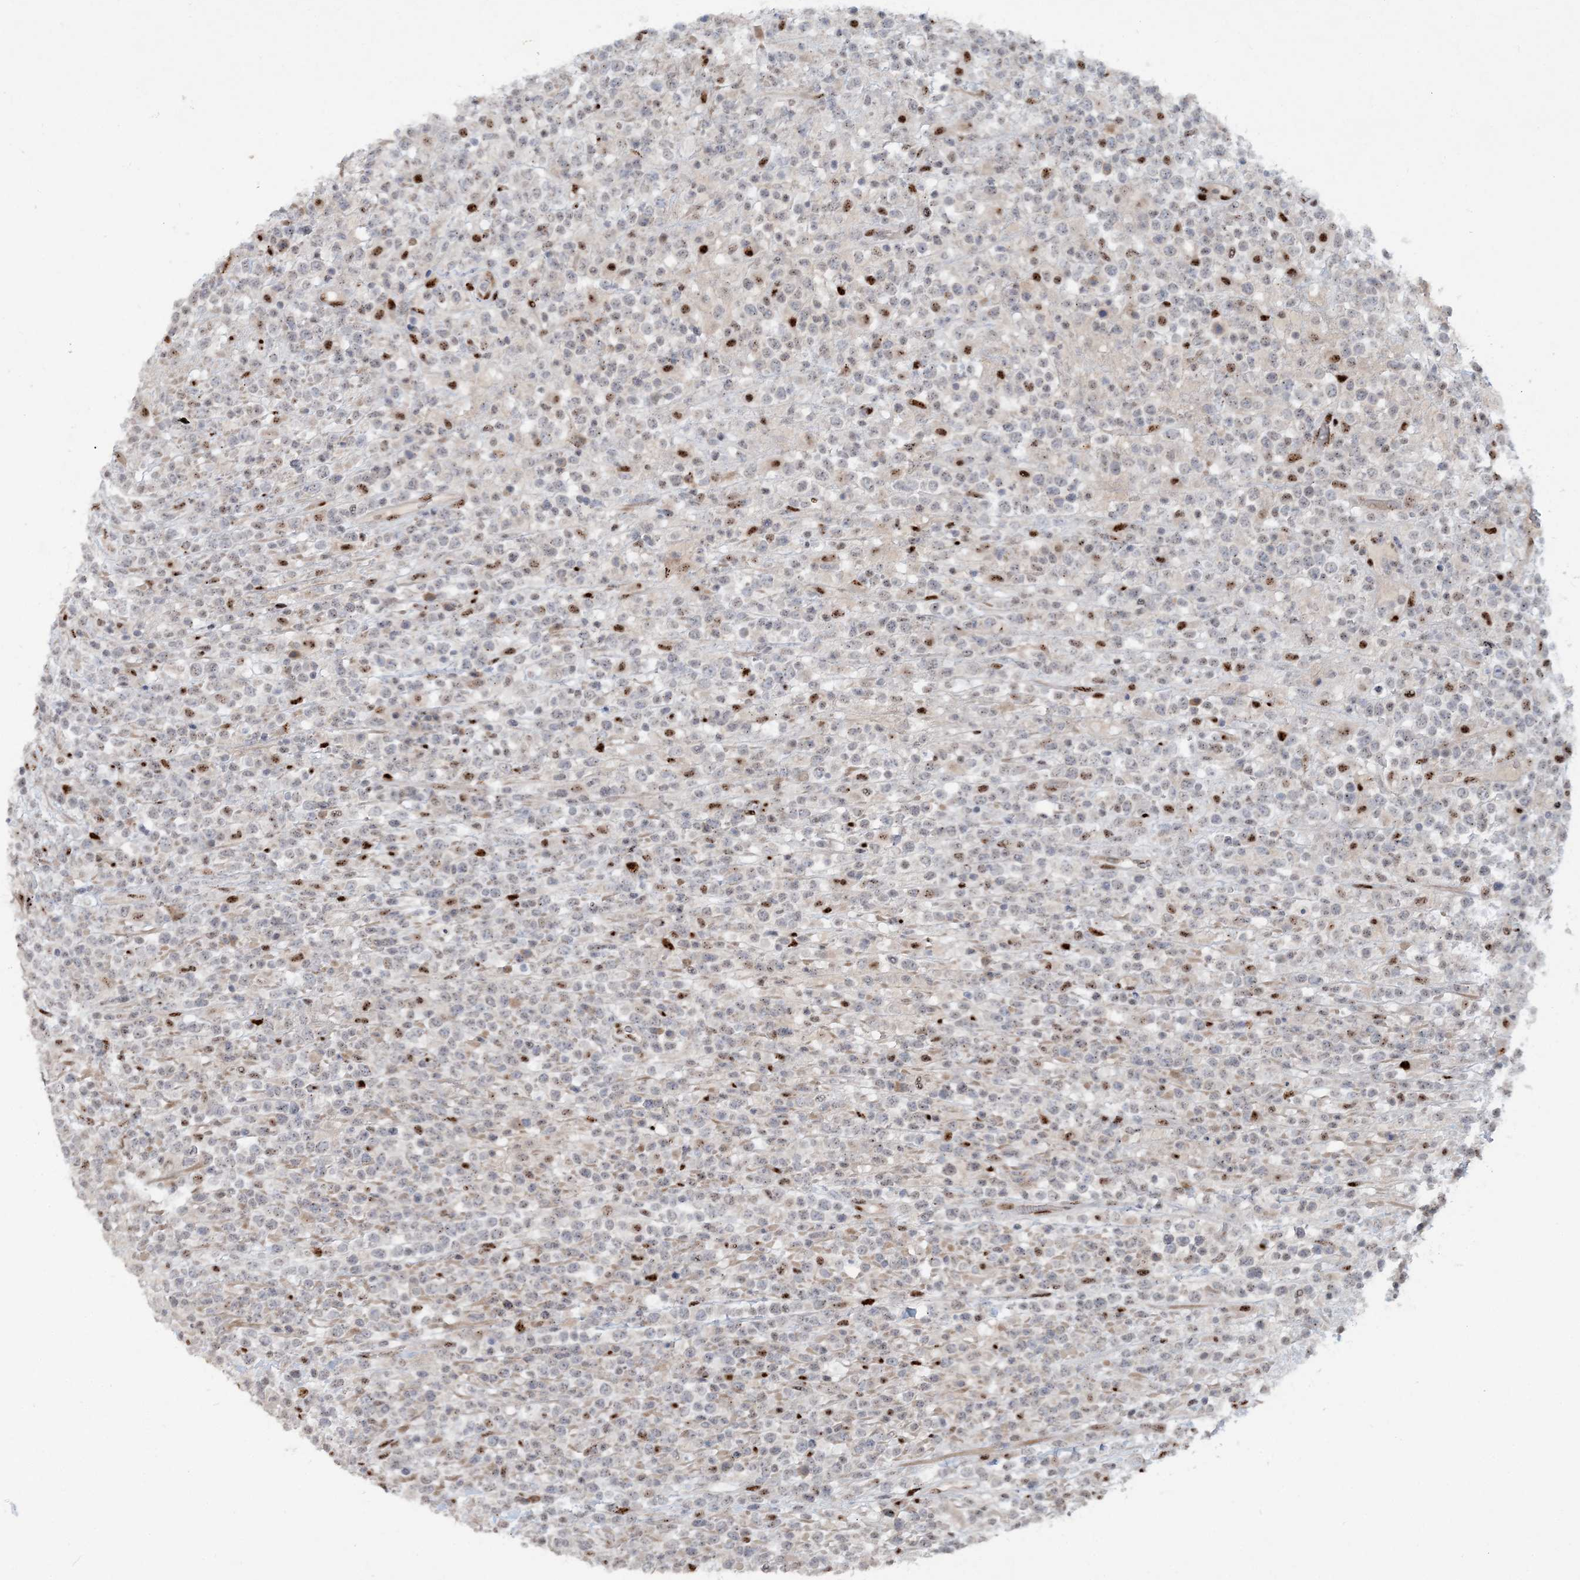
{"staining": {"intensity": "negative", "quantity": "none", "location": "none"}, "tissue": "lymphoma", "cell_type": "Tumor cells", "image_type": "cancer", "snomed": [{"axis": "morphology", "description": "Malignant lymphoma, non-Hodgkin's type, High grade"}, {"axis": "topography", "description": "Colon"}], "caption": "This is an immunohistochemistry (IHC) micrograph of malignant lymphoma, non-Hodgkin's type (high-grade). There is no staining in tumor cells.", "gene": "GIN1", "patient": {"sex": "female", "age": 53}}